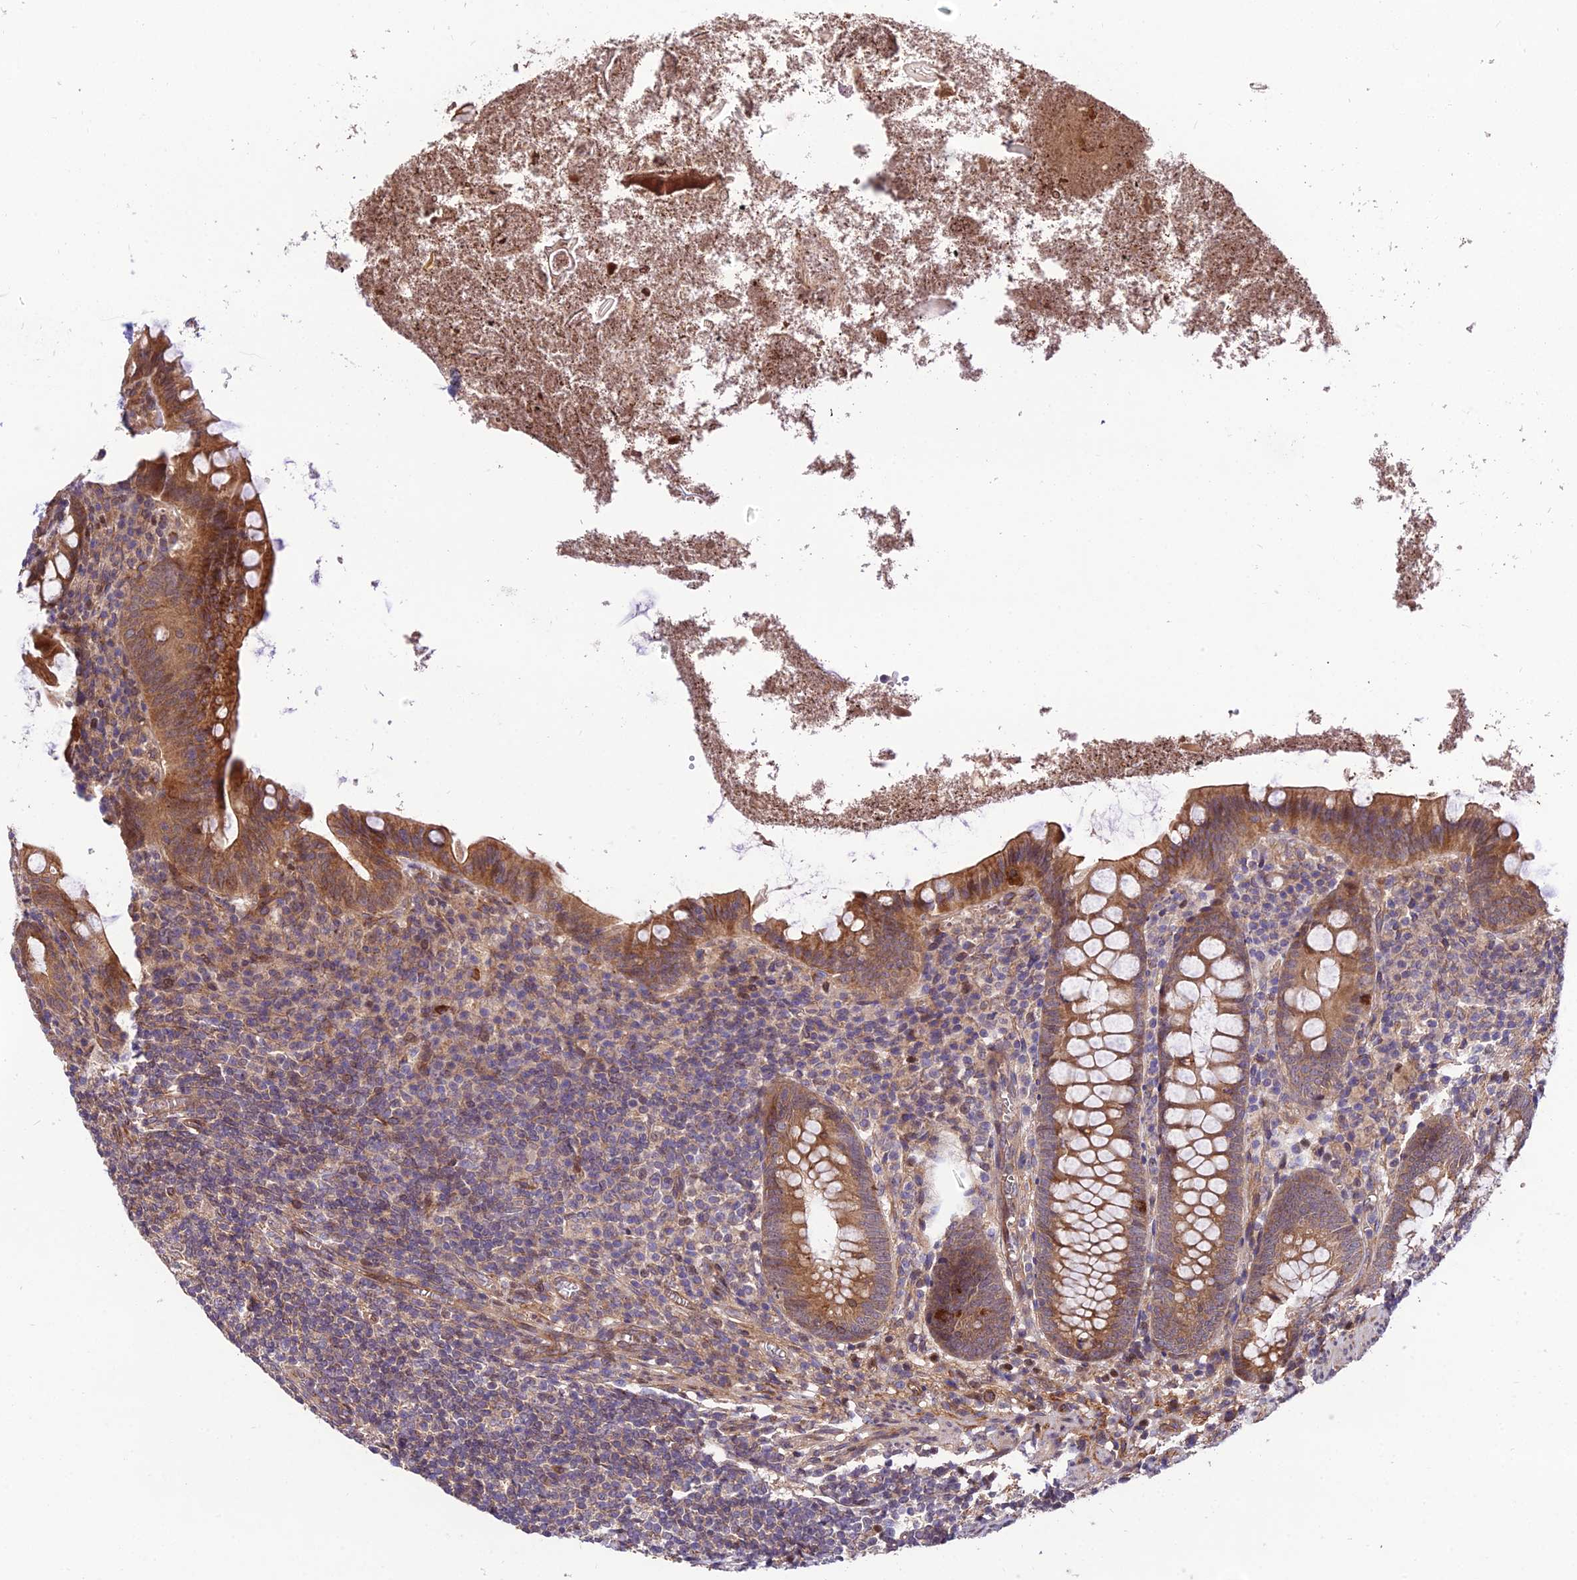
{"staining": {"intensity": "strong", "quantity": ">75%", "location": "cytoplasmic/membranous"}, "tissue": "appendix", "cell_type": "Glandular cells", "image_type": "normal", "snomed": [{"axis": "morphology", "description": "Normal tissue, NOS"}, {"axis": "topography", "description": "Appendix"}], "caption": "This micrograph shows immunohistochemistry staining of unremarkable appendix, with high strong cytoplasmic/membranous expression in about >75% of glandular cells.", "gene": "SMG6", "patient": {"sex": "female", "age": 51}}